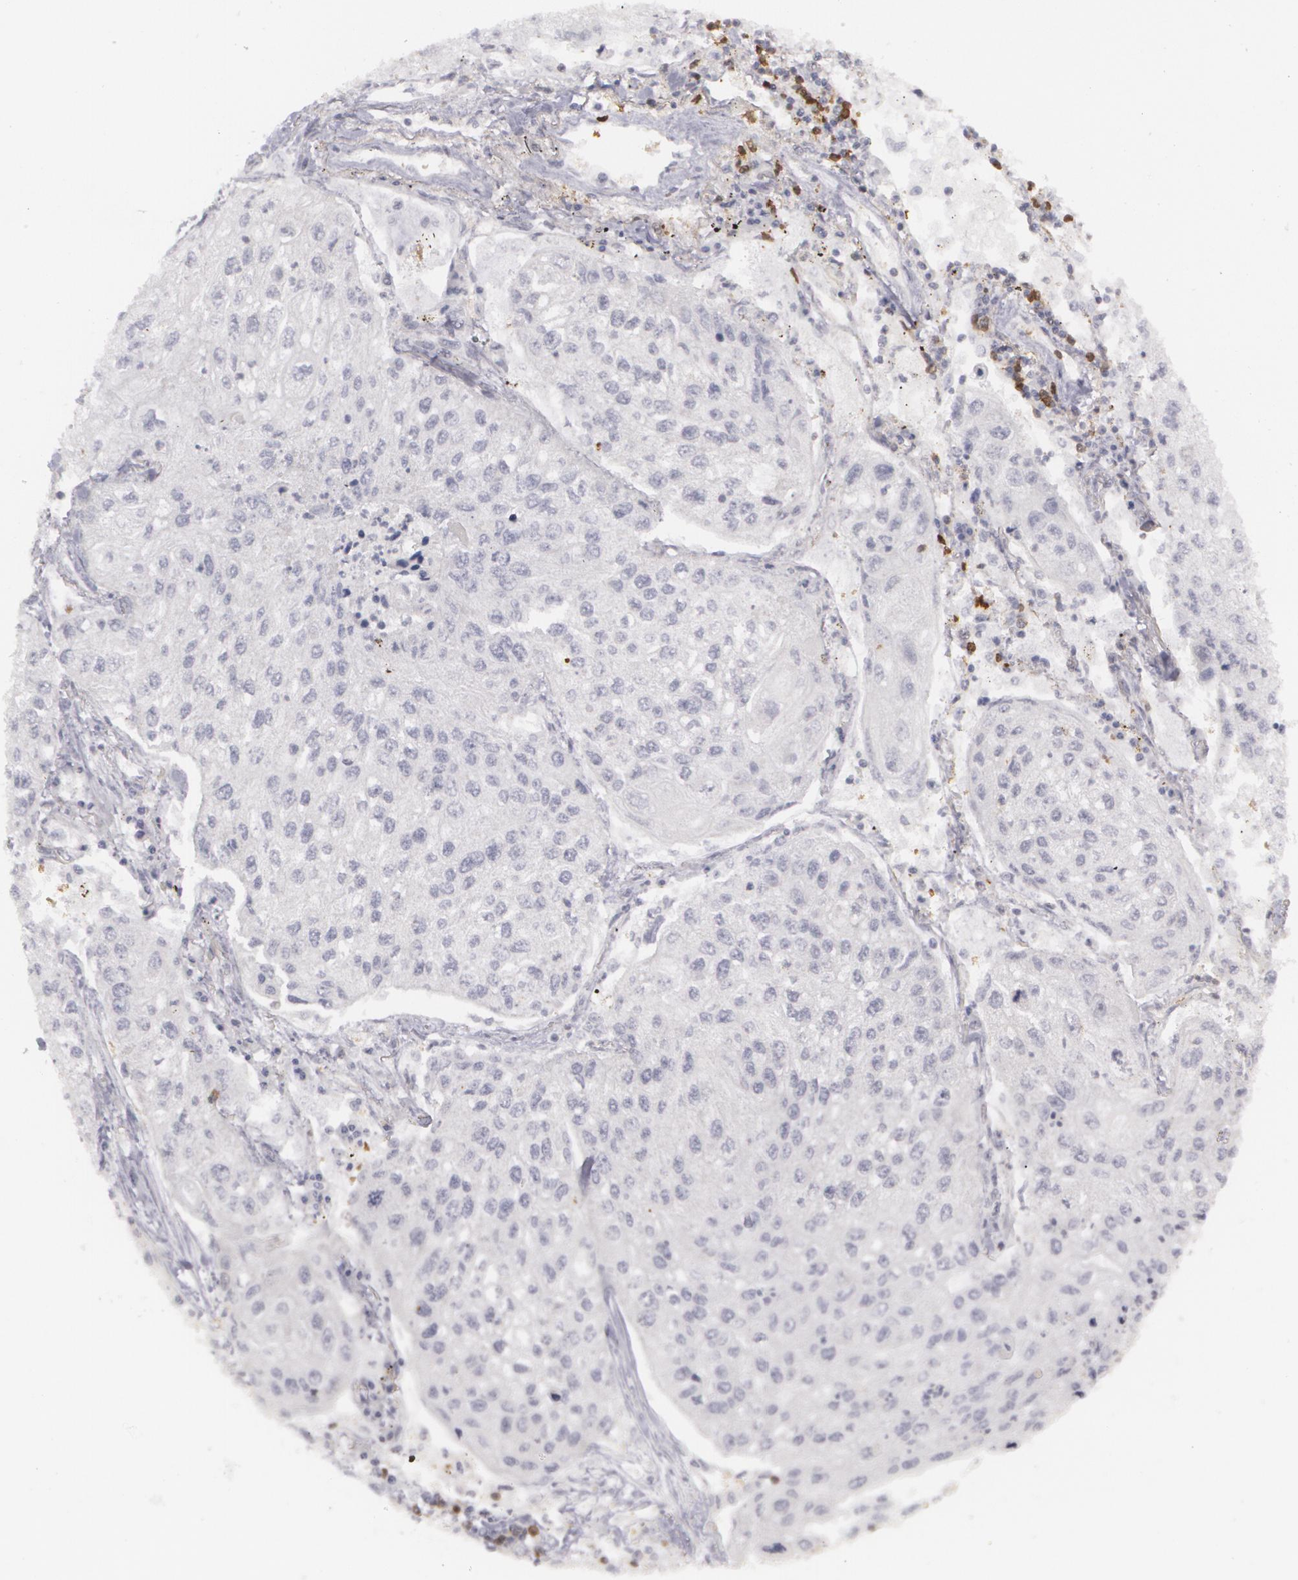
{"staining": {"intensity": "negative", "quantity": "none", "location": "none"}, "tissue": "lung cancer", "cell_type": "Tumor cells", "image_type": "cancer", "snomed": [{"axis": "morphology", "description": "Squamous cell carcinoma, NOS"}, {"axis": "topography", "description": "Lung"}], "caption": "Tumor cells are negative for protein expression in human lung cancer.", "gene": "BIN1", "patient": {"sex": "male", "age": 75}}